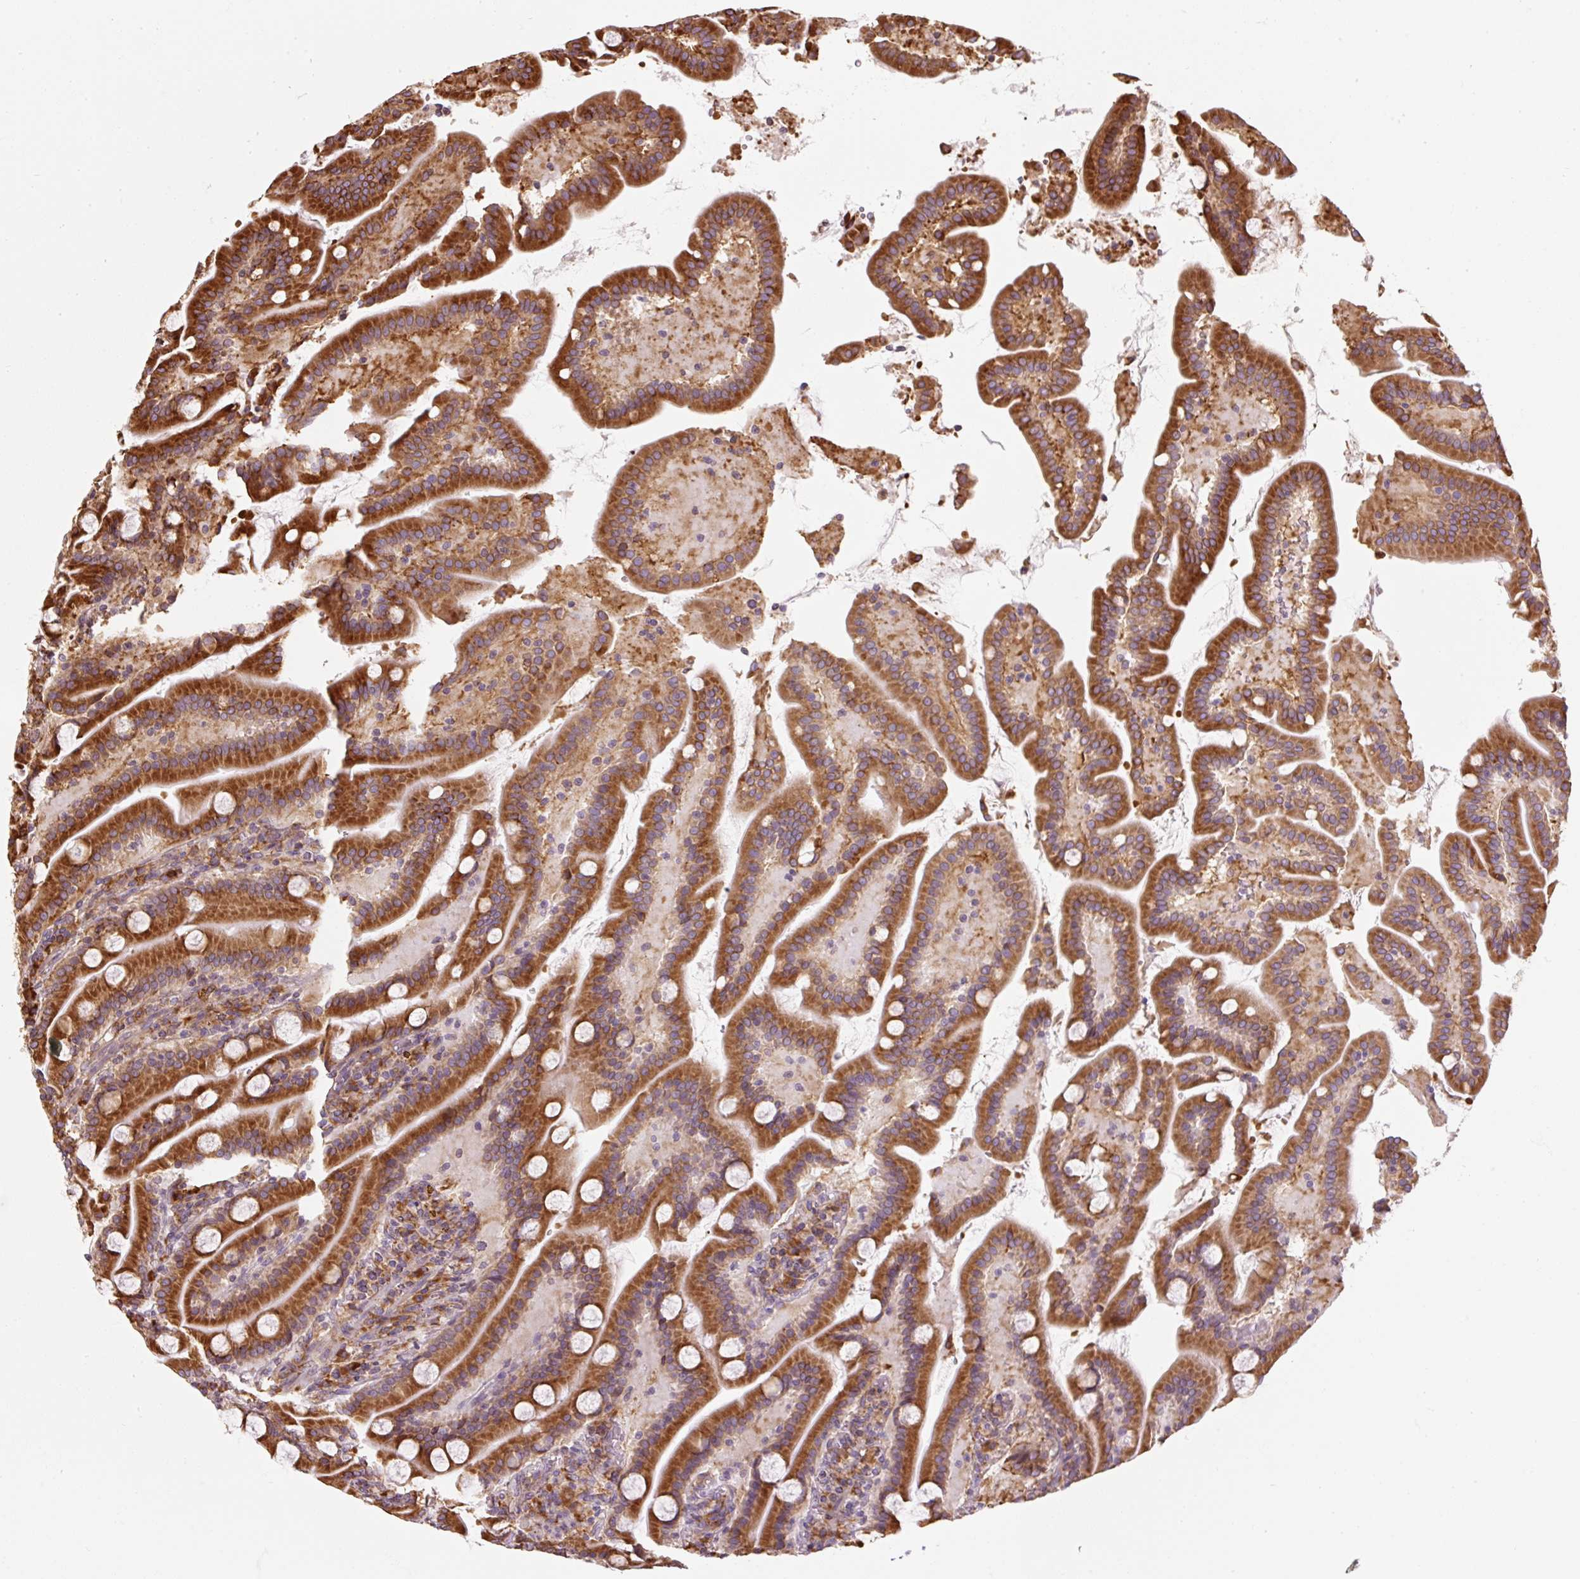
{"staining": {"intensity": "strong", "quantity": ">75%", "location": "cytoplasmic/membranous"}, "tissue": "duodenum", "cell_type": "Glandular cells", "image_type": "normal", "snomed": [{"axis": "morphology", "description": "Normal tissue, NOS"}, {"axis": "topography", "description": "Duodenum"}], "caption": "Glandular cells demonstrate high levels of strong cytoplasmic/membranous staining in about >75% of cells in unremarkable duodenum.", "gene": "PRKCSH", "patient": {"sex": "male", "age": 55}}